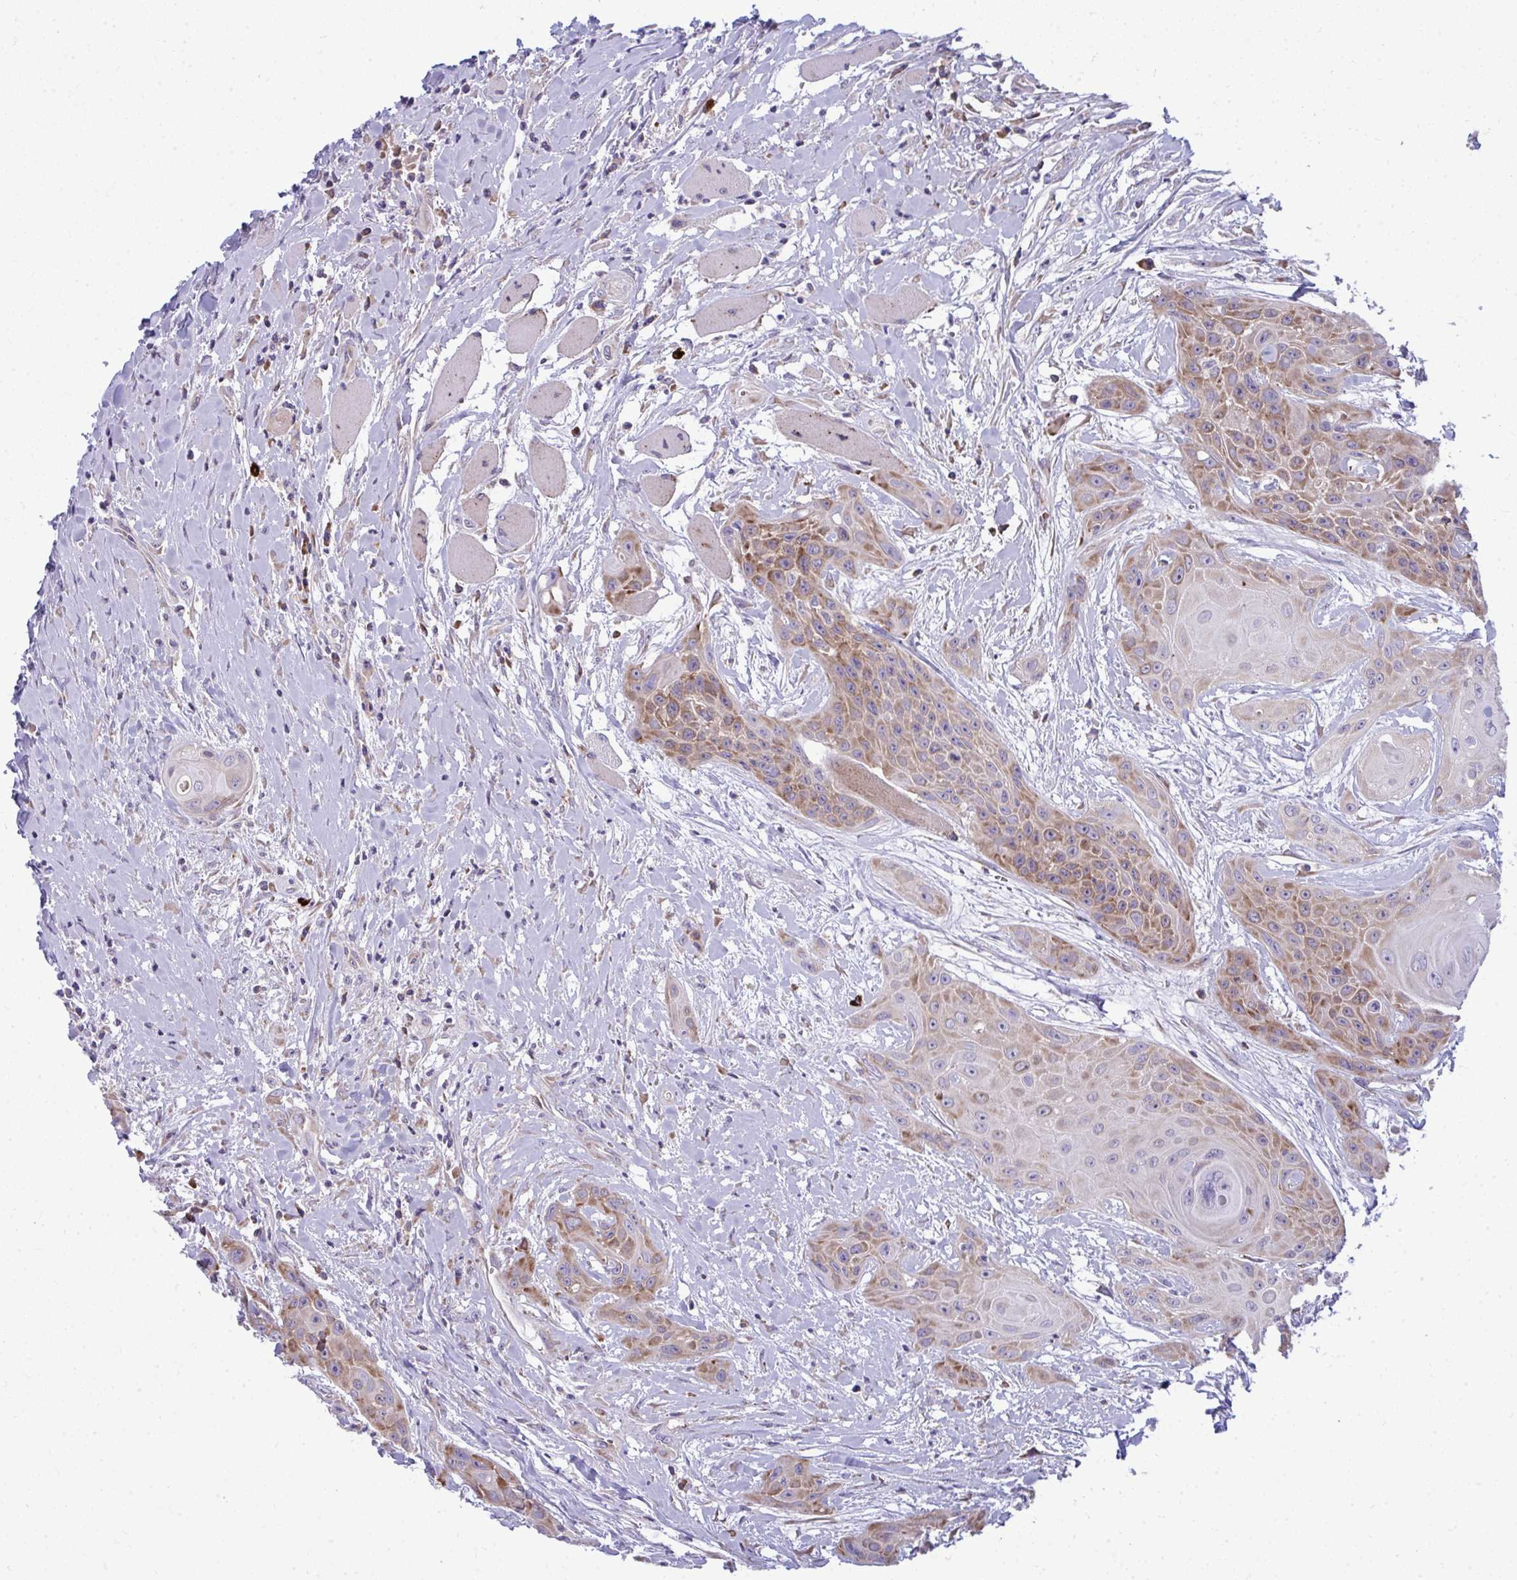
{"staining": {"intensity": "moderate", "quantity": "25%-75%", "location": "cytoplasmic/membranous"}, "tissue": "head and neck cancer", "cell_type": "Tumor cells", "image_type": "cancer", "snomed": [{"axis": "morphology", "description": "Squamous cell carcinoma, NOS"}, {"axis": "topography", "description": "Head-Neck"}], "caption": "Brown immunohistochemical staining in squamous cell carcinoma (head and neck) exhibits moderate cytoplasmic/membranous expression in approximately 25%-75% of tumor cells.", "gene": "GFPT2", "patient": {"sex": "female", "age": 73}}